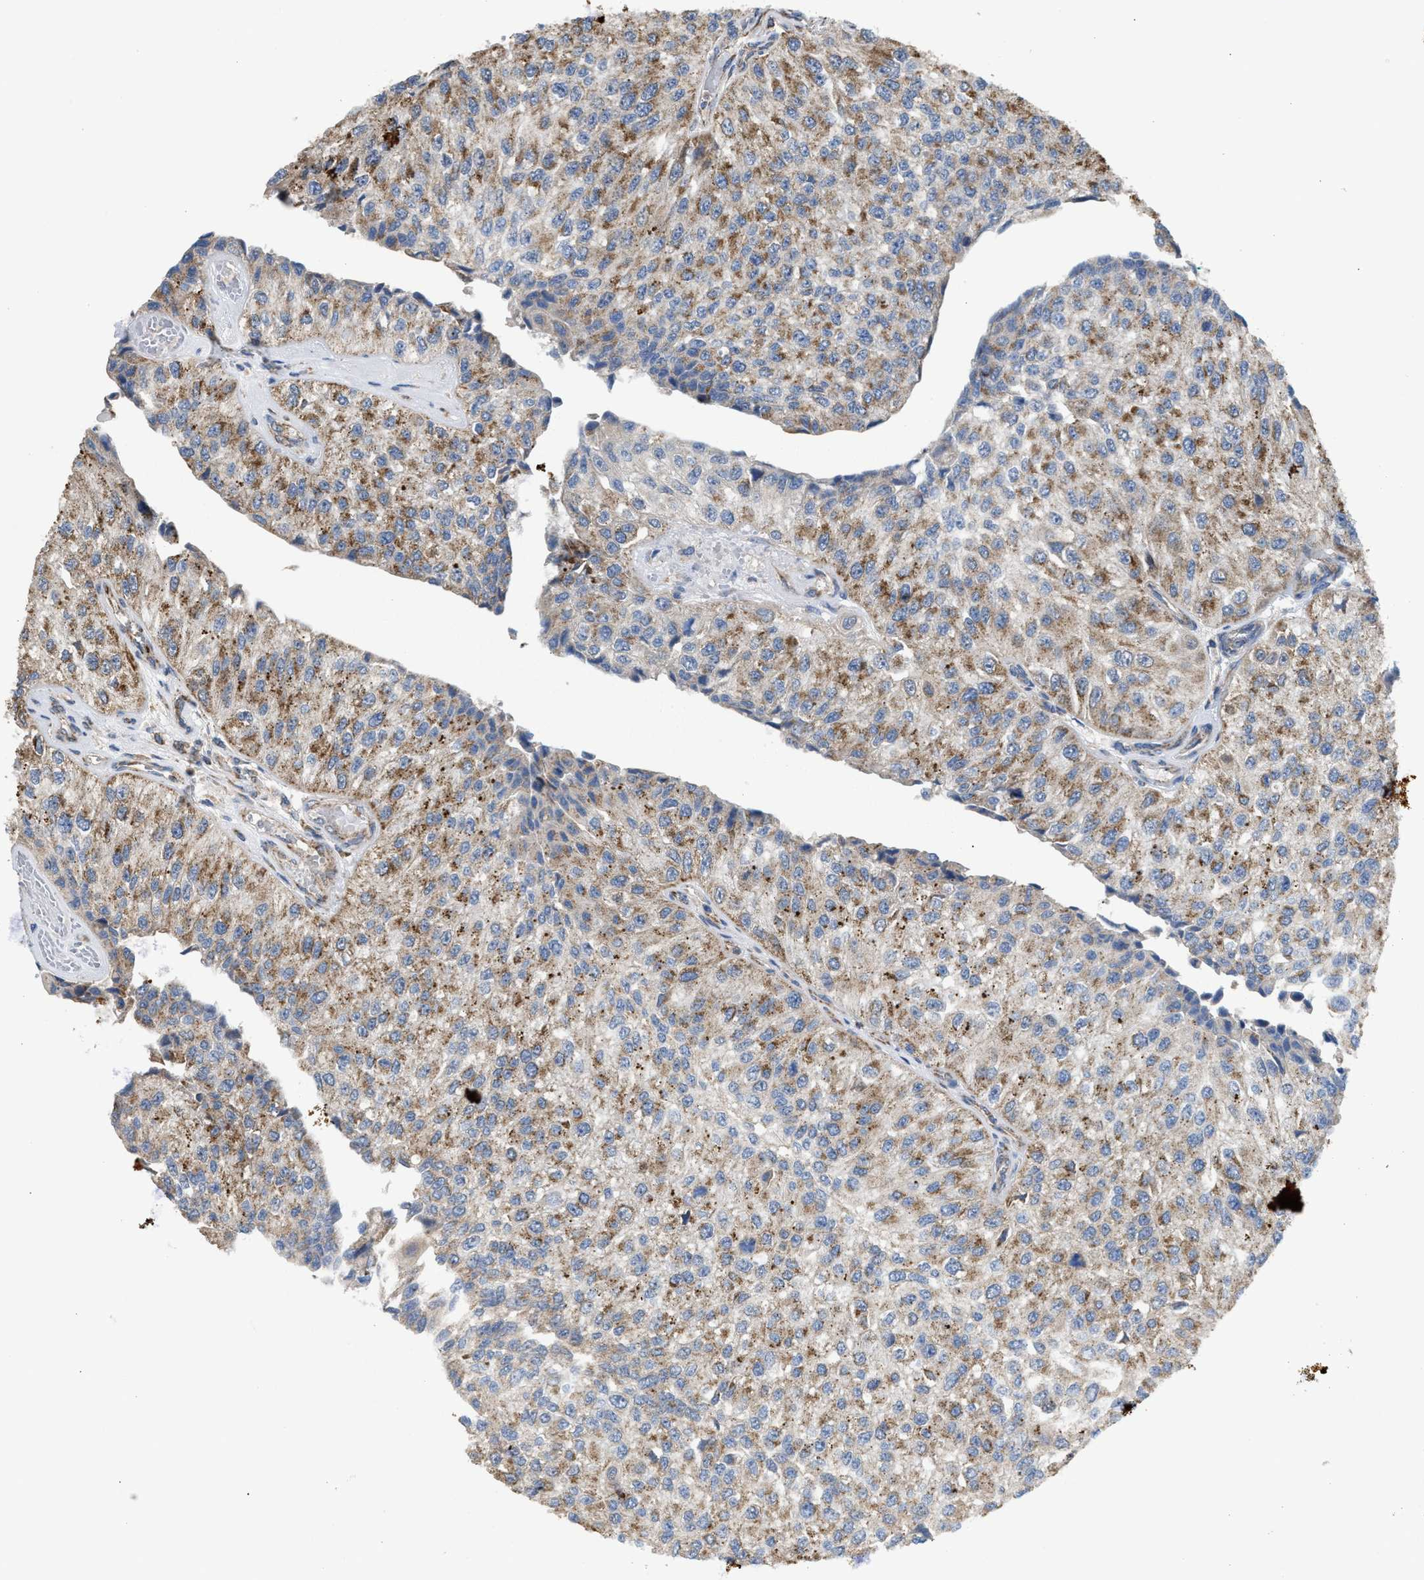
{"staining": {"intensity": "moderate", "quantity": "25%-75%", "location": "cytoplasmic/membranous"}, "tissue": "urothelial cancer", "cell_type": "Tumor cells", "image_type": "cancer", "snomed": [{"axis": "morphology", "description": "Urothelial carcinoma, High grade"}, {"axis": "topography", "description": "Kidney"}, {"axis": "topography", "description": "Urinary bladder"}], "caption": "DAB (3,3'-diaminobenzidine) immunohistochemical staining of urothelial cancer shows moderate cytoplasmic/membranous protein expression in approximately 25%-75% of tumor cells. Nuclei are stained in blue.", "gene": "TACO1", "patient": {"sex": "male", "age": 77}}